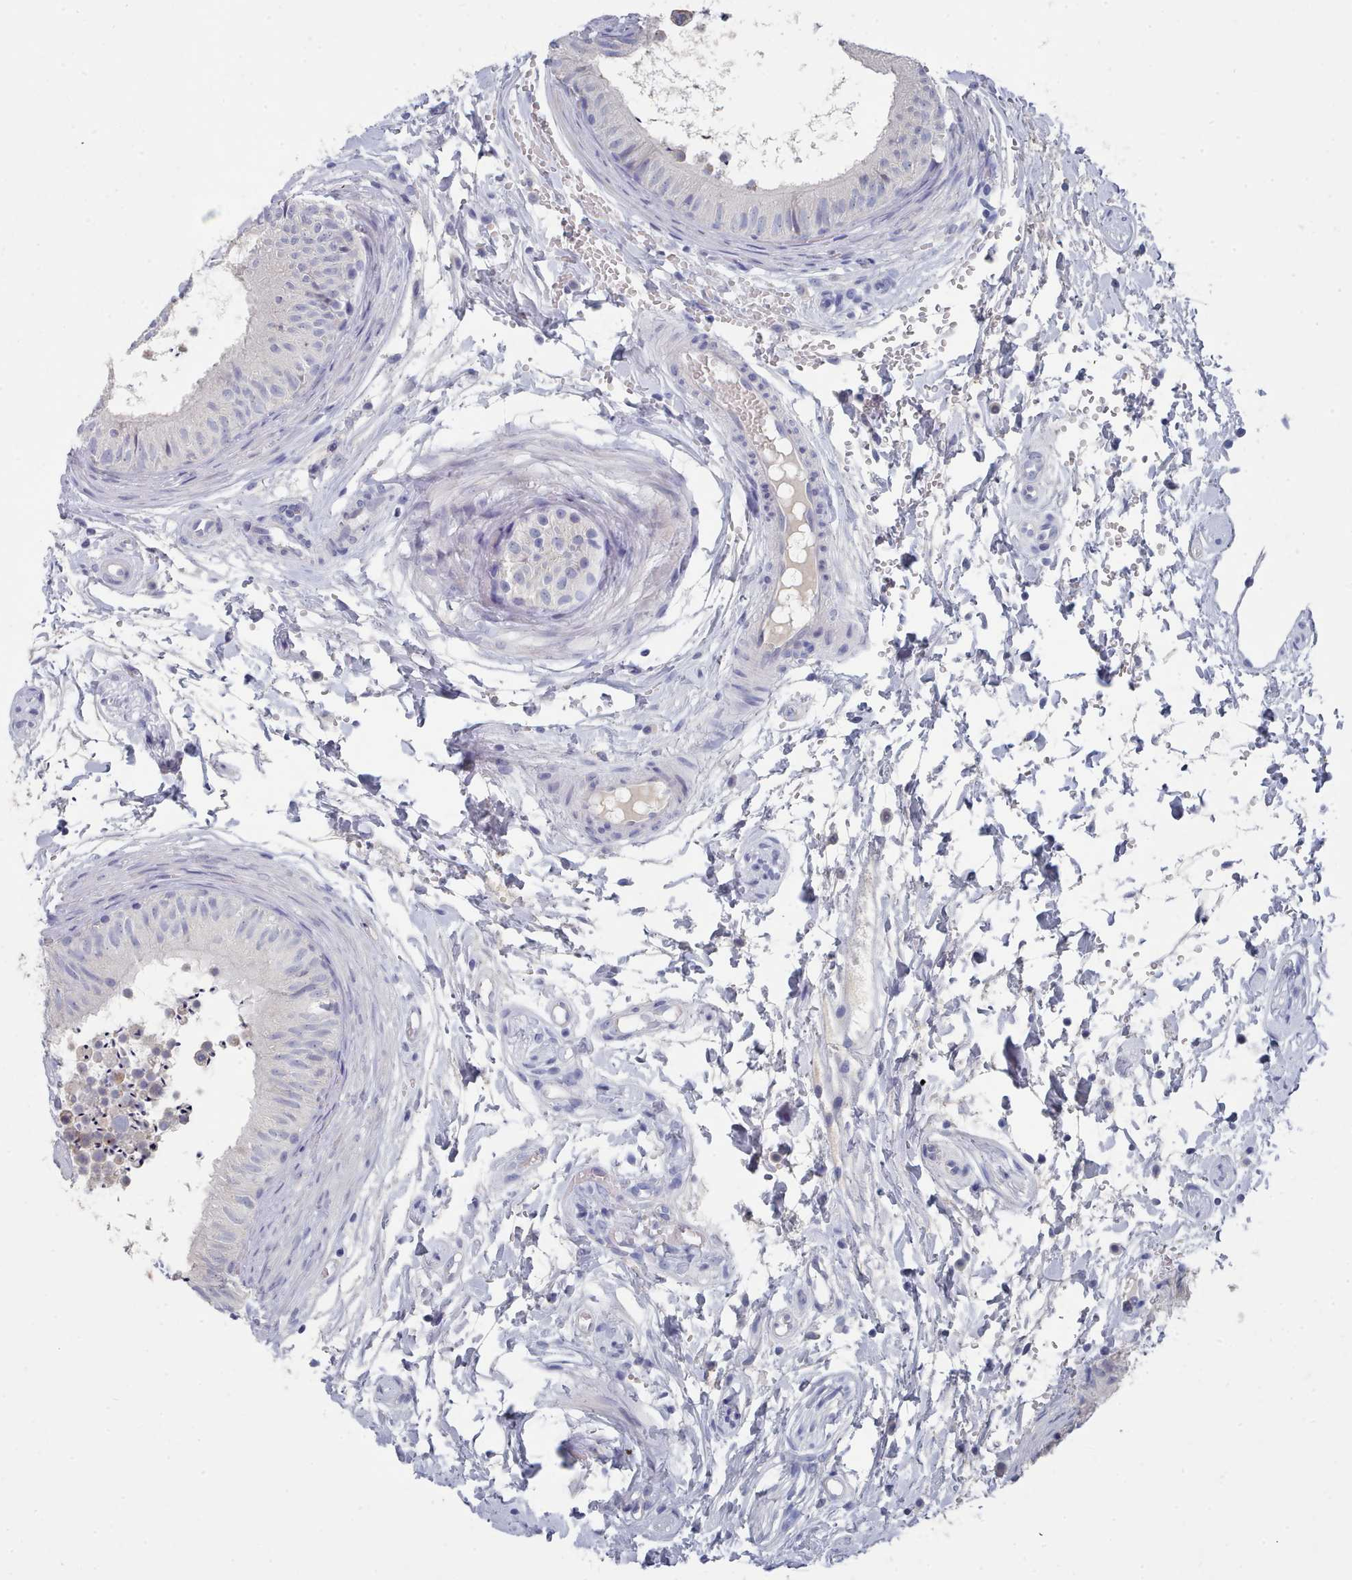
{"staining": {"intensity": "negative", "quantity": "none", "location": "none"}, "tissue": "epididymis", "cell_type": "Glandular cells", "image_type": "normal", "snomed": [{"axis": "morphology", "description": "Normal tissue, NOS"}, {"axis": "topography", "description": "Epididymis"}], "caption": "Immunohistochemistry (IHC) of unremarkable human epididymis exhibits no expression in glandular cells.", "gene": "ACAD11", "patient": {"sex": "male", "age": 15}}